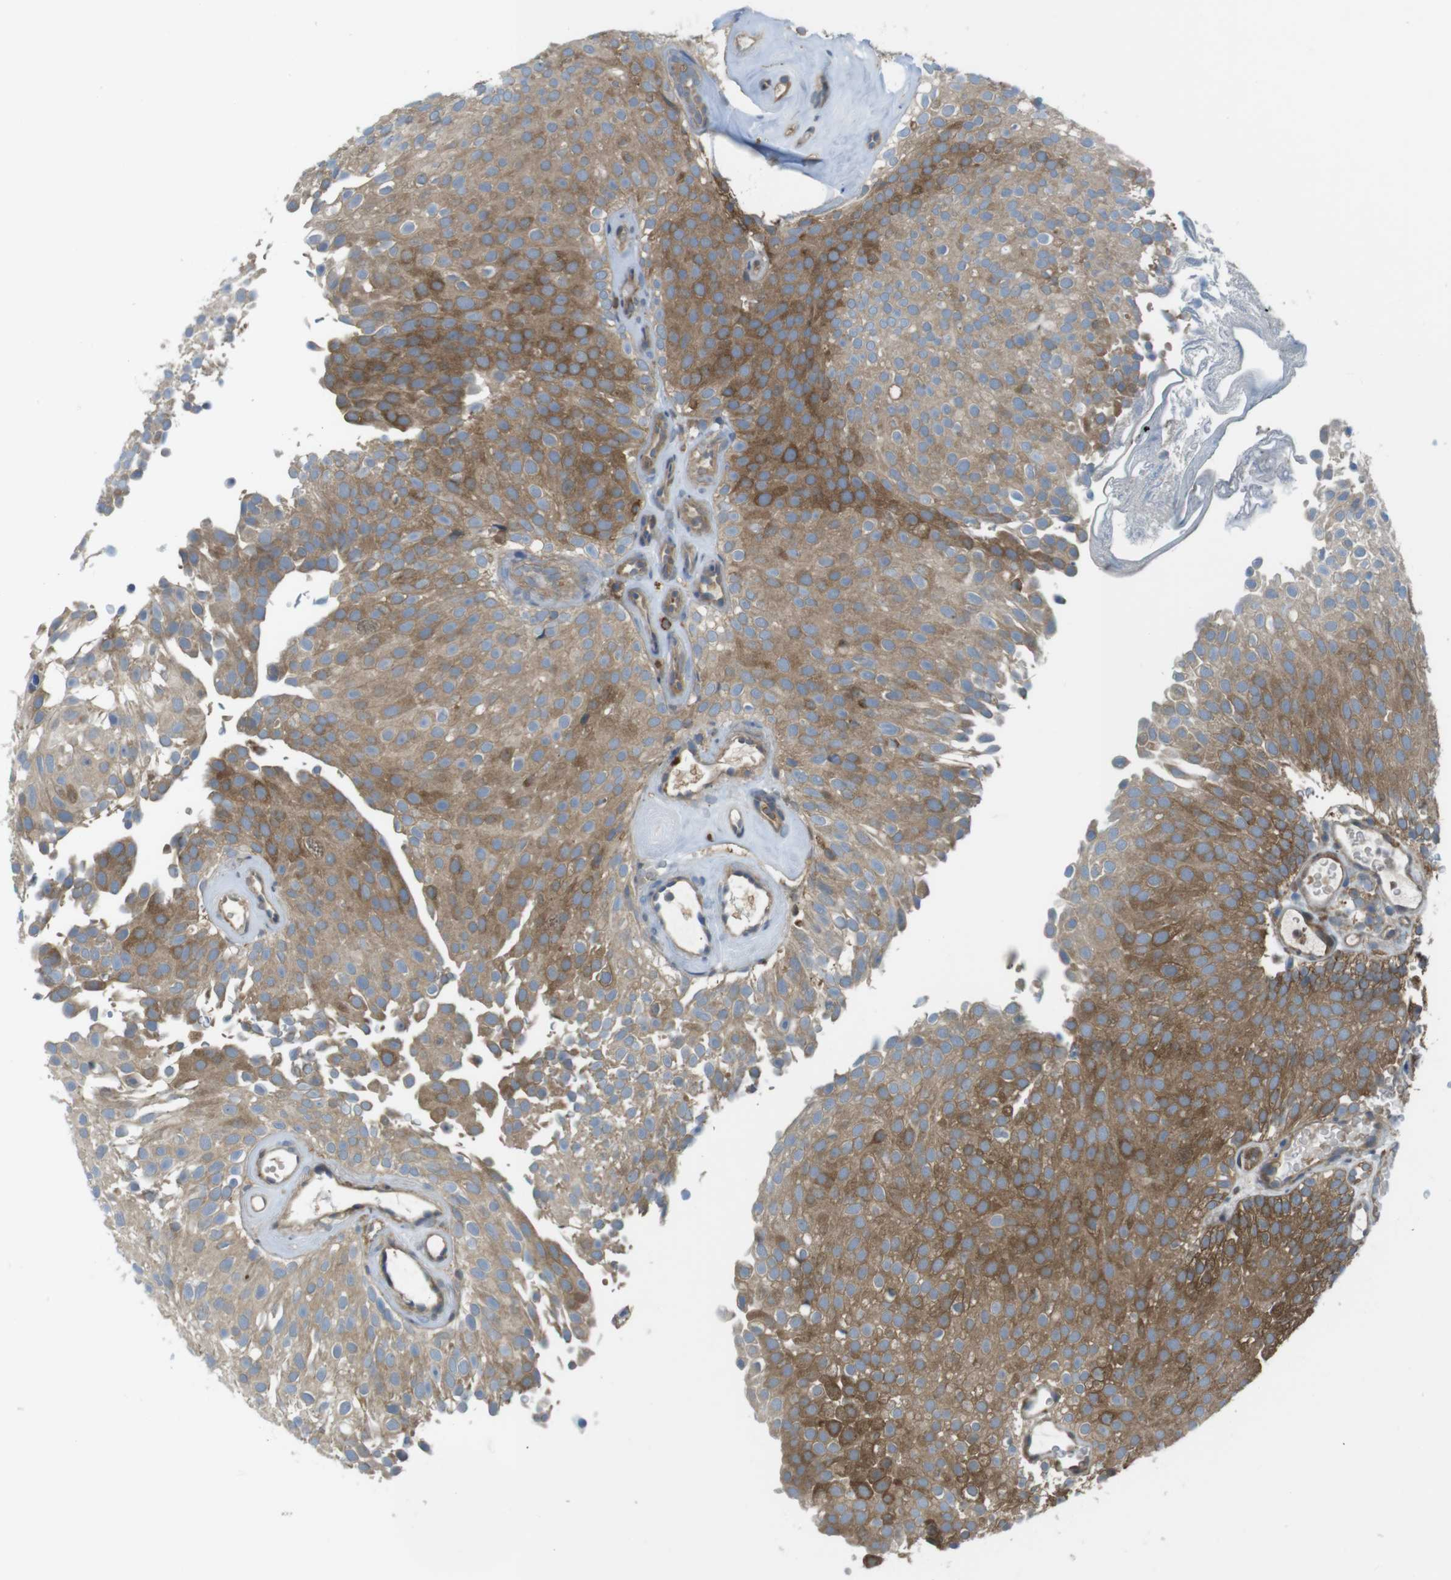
{"staining": {"intensity": "moderate", "quantity": ">75%", "location": "cytoplasmic/membranous"}, "tissue": "urothelial cancer", "cell_type": "Tumor cells", "image_type": "cancer", "snomed": [{"axis": "morphology", "description": "Urothelial carcinoma, Low grade"}, {"axis": "topography", "description": "Urinary bladder"}], "caption": "Tumor cells reveal medium levels of moderate cytoplasmic/membranous expression in approximately >75% of cells in human urothelial cancer.", "gene": "MTHFD1", "patient": {"sex": "male", "age": 78}}